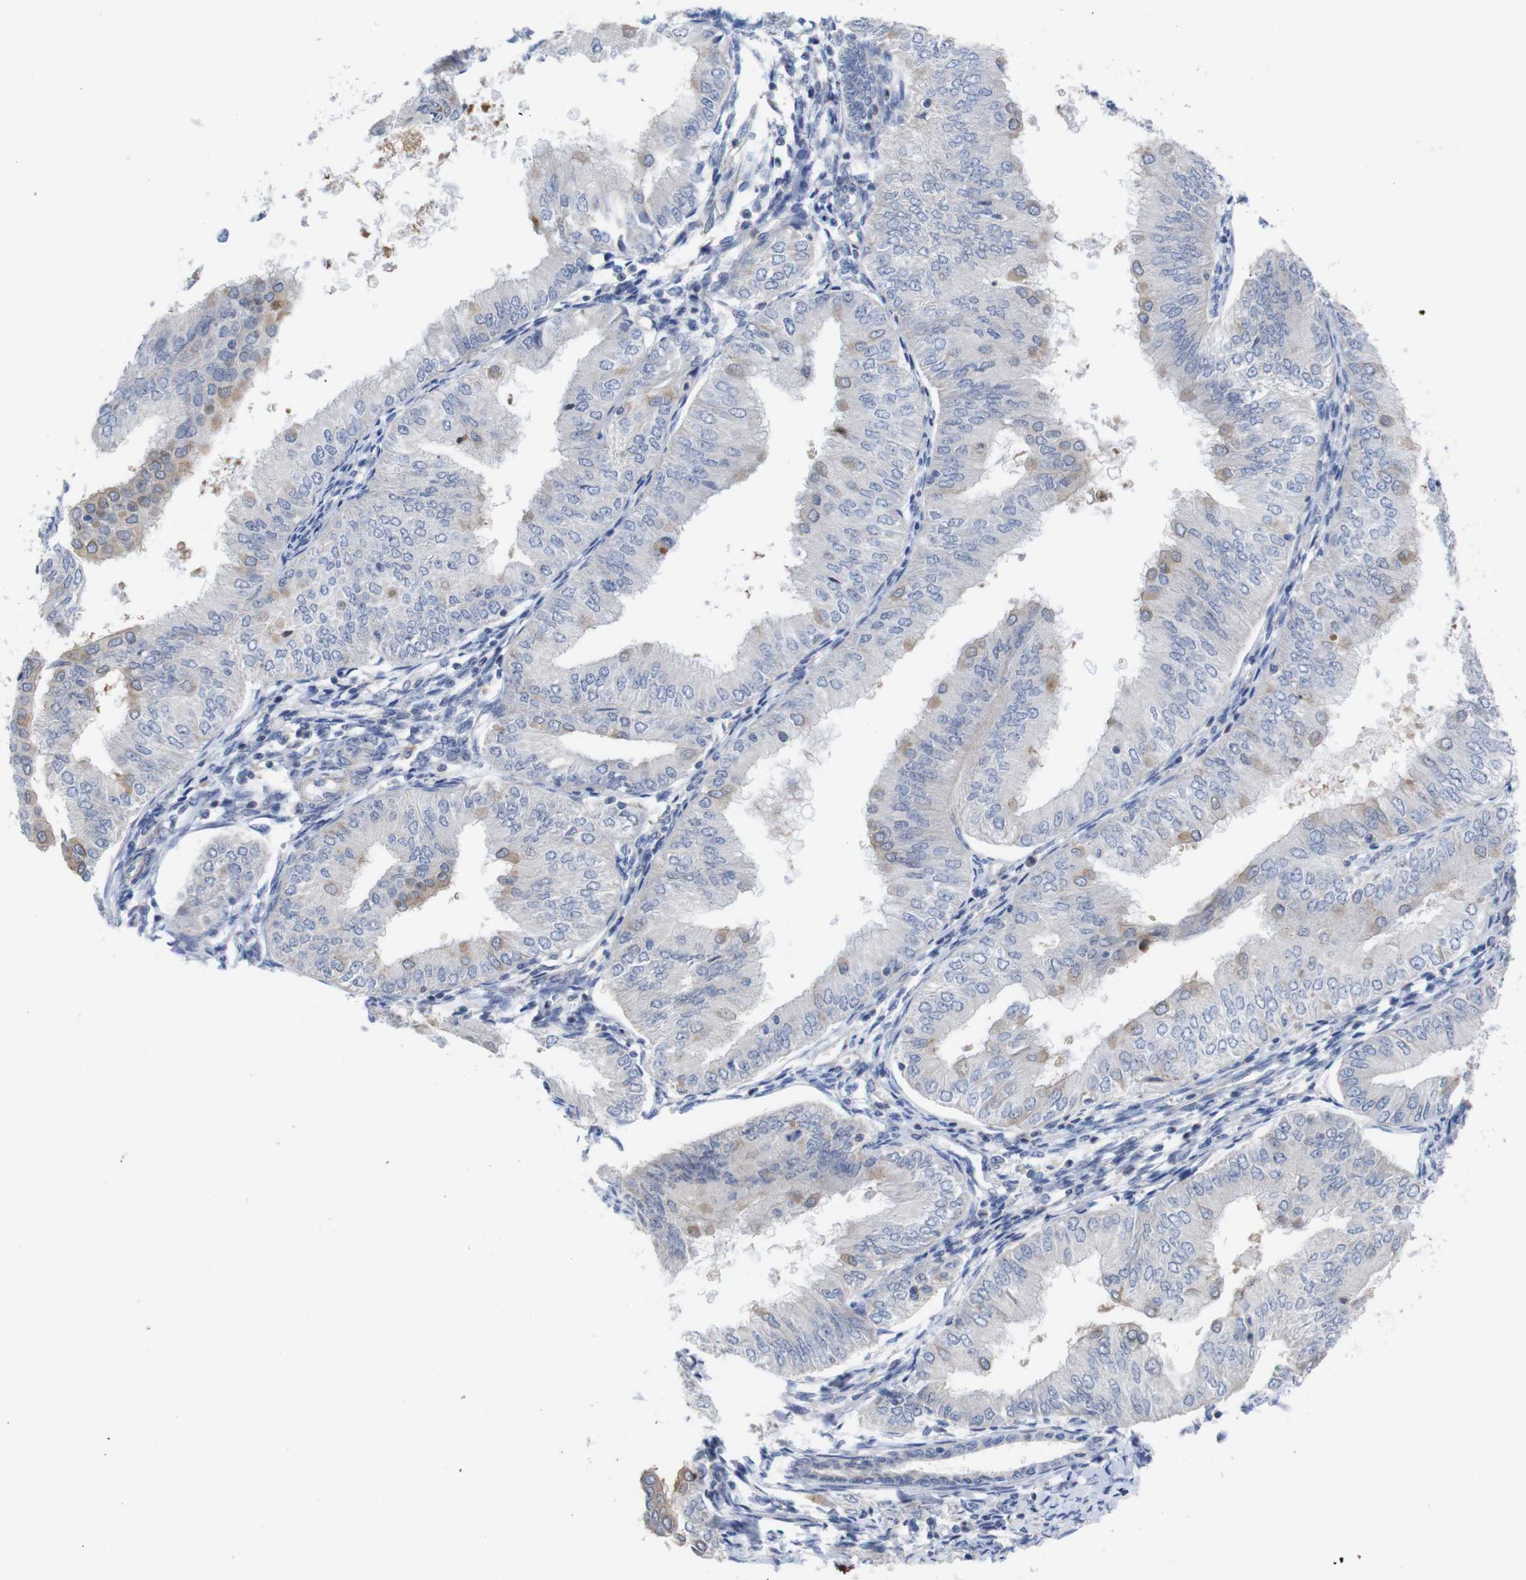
{"staining": {"intensity": "weak", "quantity": "<25%", "location": "cytoplasmic/membranous"}, "tissue": "endometrial cancer", "cell_type": "Tumor cells", "image_type": "cancer", "snomed": [{"axis": "morphology", "description": "Adenocarcinoma, NOS"}, {"axis": "topography", "description": "Endometrium"}], "caption": "A high-resolution histopathology image shows immunohistochemistry (IHC) staining of adenocarcinoma (endometrial), which shows no significant expression in tumor cells.", "gene": "USH1C", "patient": {"sex": "female", "age": 53}}